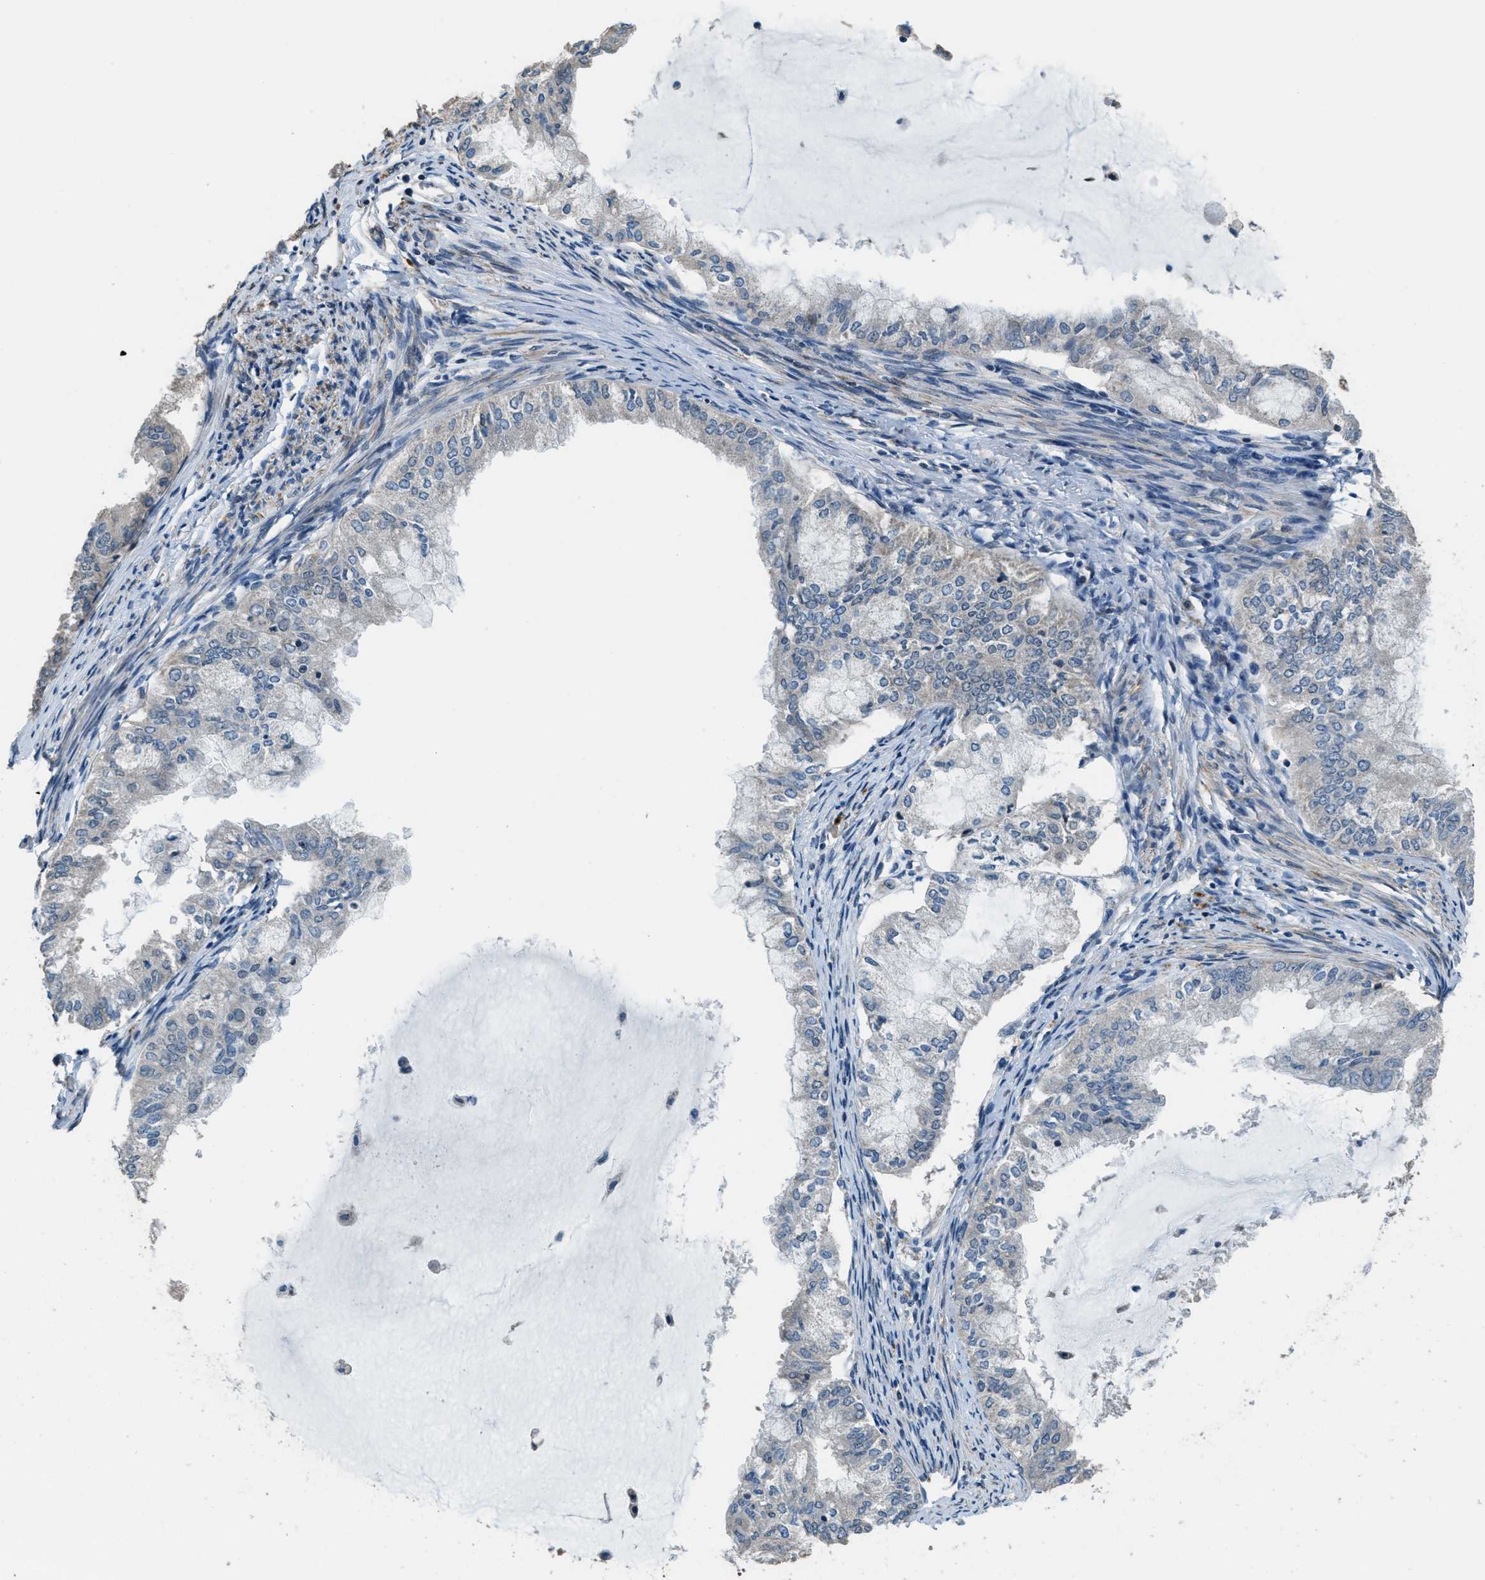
{"staining": {"intensity": "negative", "quantity": "none", "location": "none"}, "tissue": "endometrial cancer", "cell_type": "Tumor cells", "image_type": "cancer", "snomed": [{"axis": "morphology", "description": "Adenocarcinoma, NOS"}, {"axis": "topography", "description": "Endometrium"}], "caption": "Image shows no protein expression in tumor cells of endometrial cancer tissue. (DAB (3,3'-diaminobenzidine) immunohistochemistry (IHC) visualized using brightfield microscopy, high magnification).", "gene": "NAT1", "patient": {"sex": "female", "age": 86}}